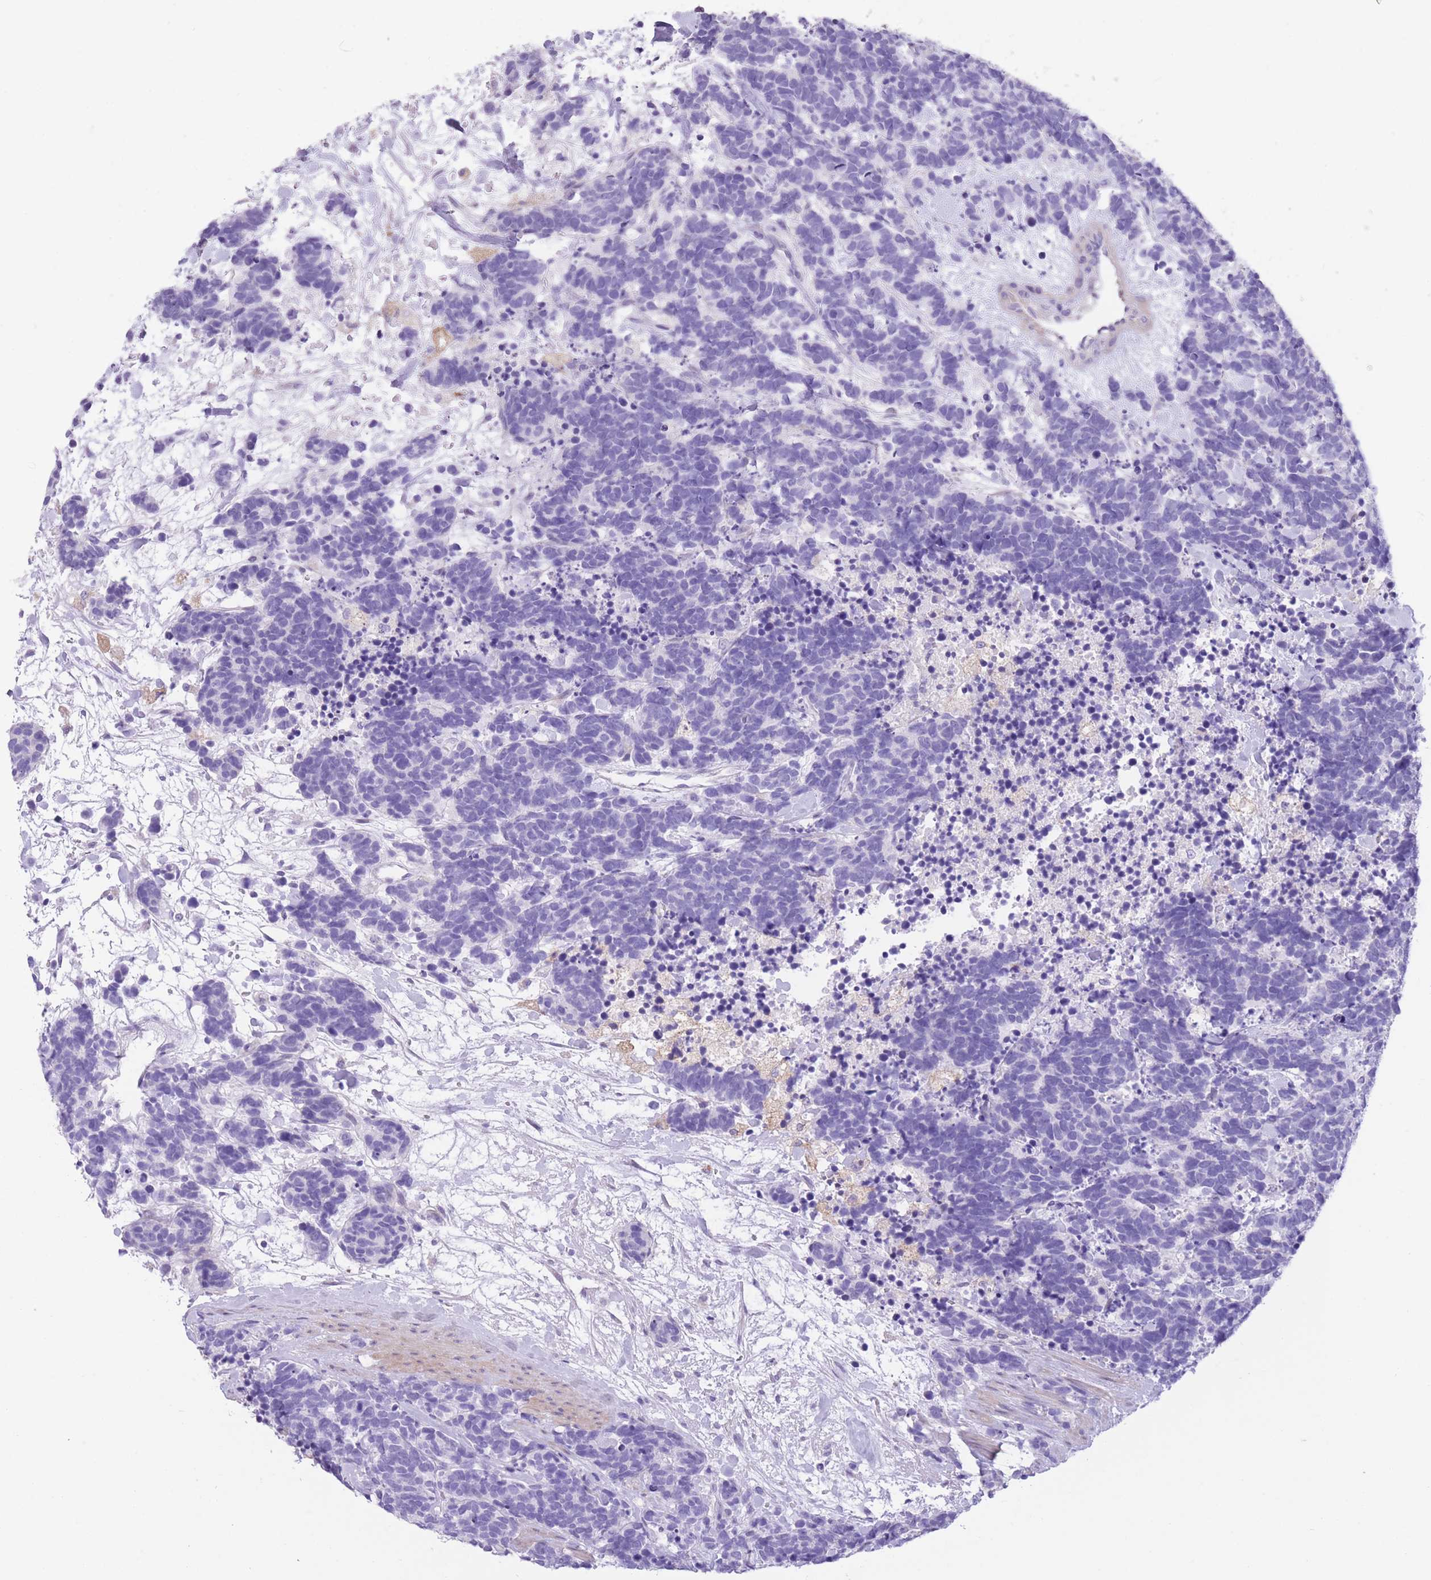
{"staining": {"intensity": "negative", "quantity": "none", "location": "none"}, "tissue": "carcinoid", "cell_type": "Tumor cells", "image_type": "cancer", "snomed": [{"axis": "morphology", "description": "Carcinoma, NOS"}, {"axis": "morphology", "description": "Carcinoid, malignant, NOS"}, {"axis": "topography", "description": "Prostate"}], "caption": "Tumor cells are negative for brown protein staining in carcinoid. (Stains: DAB IHC with hematoxylin counter stain, Microscopy: brightfield microscopy at high magnification).", "gene": "RAI2", "patient": {"sex": "male", "age": 57}}